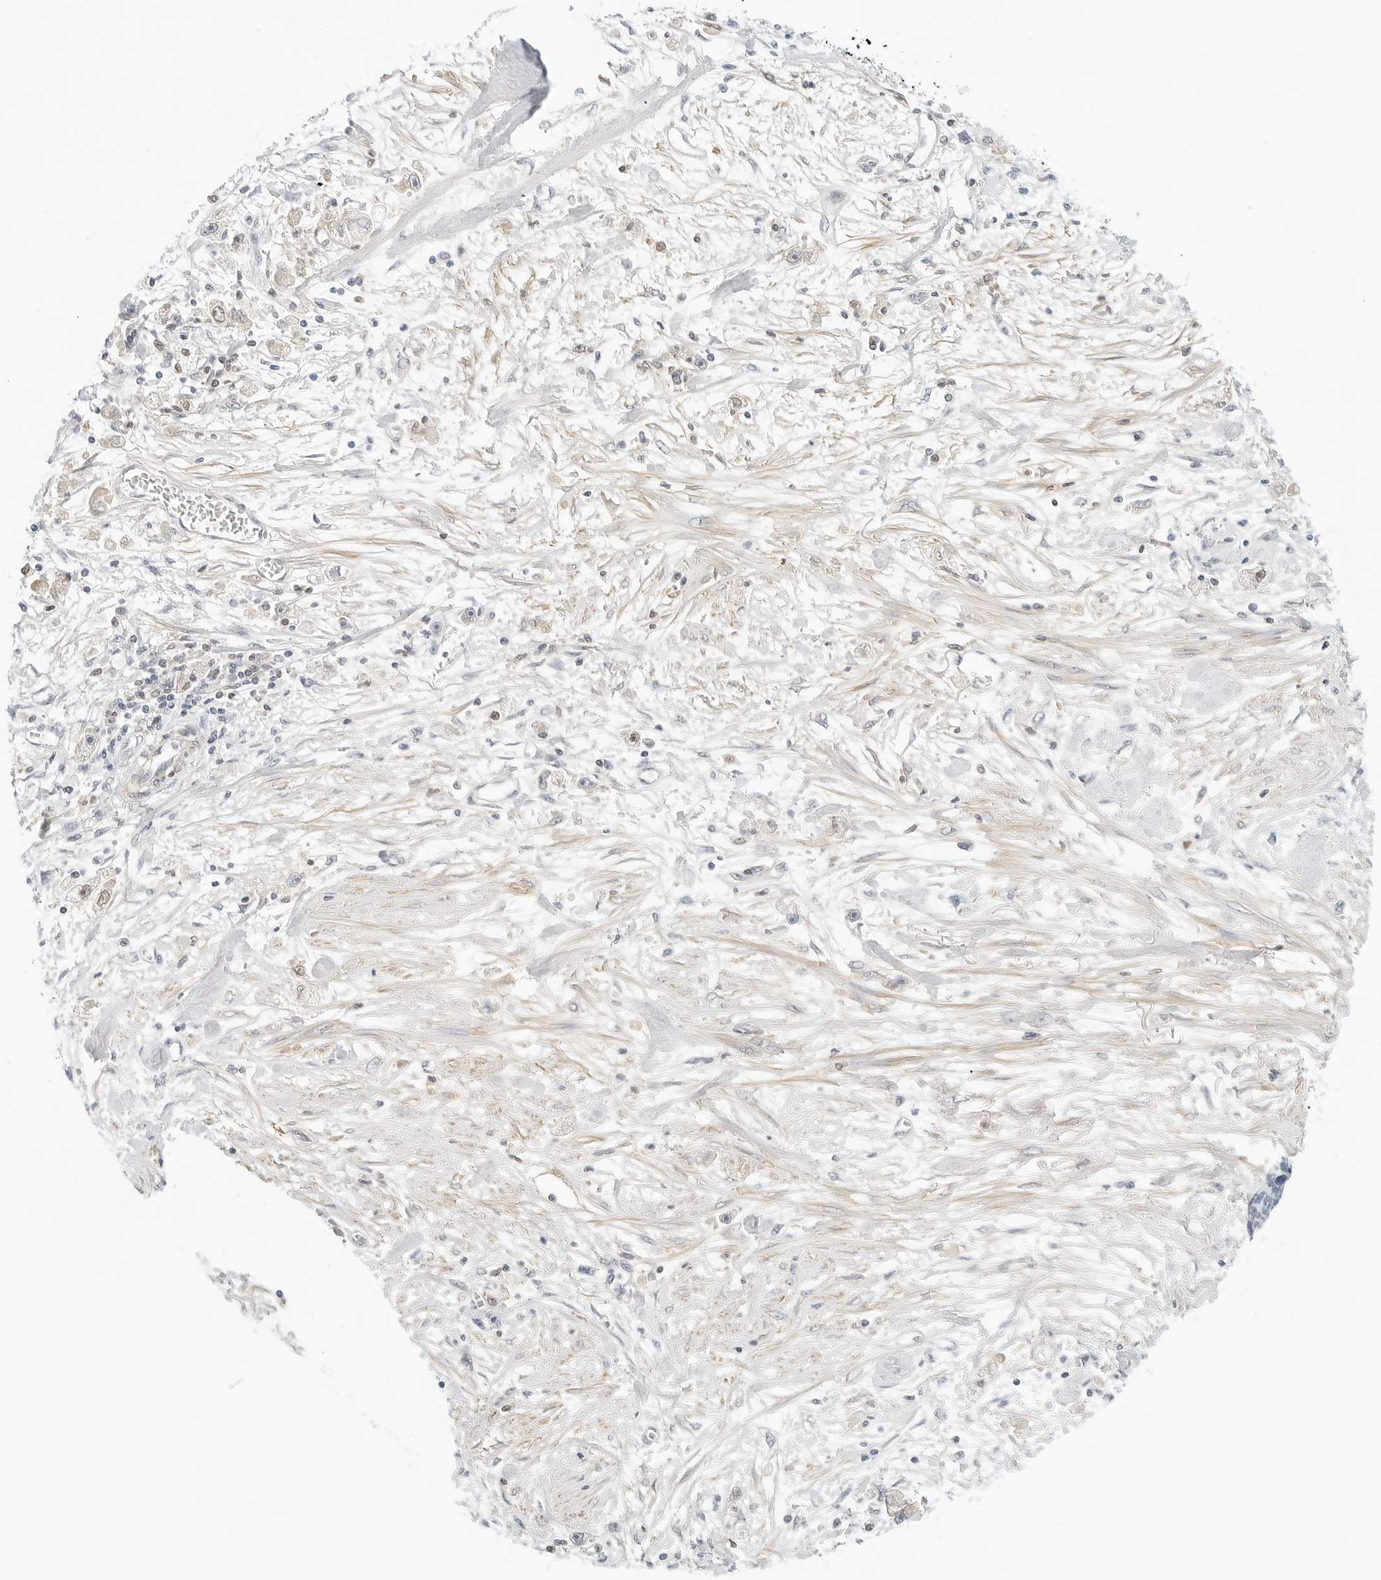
{"staining": {"intensity": "negative", "quantity": "none", "location": "none"}, "tissue": "stomach cancer", "cell_type": "Tumor cells", "image_type": "cancer", "snomed": [{"axis": "morphology", "description": "Adenocarcinoma, NOS"}, {"axis": "topography", "description": "Stomach"}], "caption": "IHC photomicrograph of neoplastic tissue: human stomach cancer (adenocarcinoma) stained with DAB (3,3'-diaminobenzidine) demonstrates no significant protein positivity in tumor cells.", "gene": "PKDCC", "patient": {"sex": "female", "age": 59}}